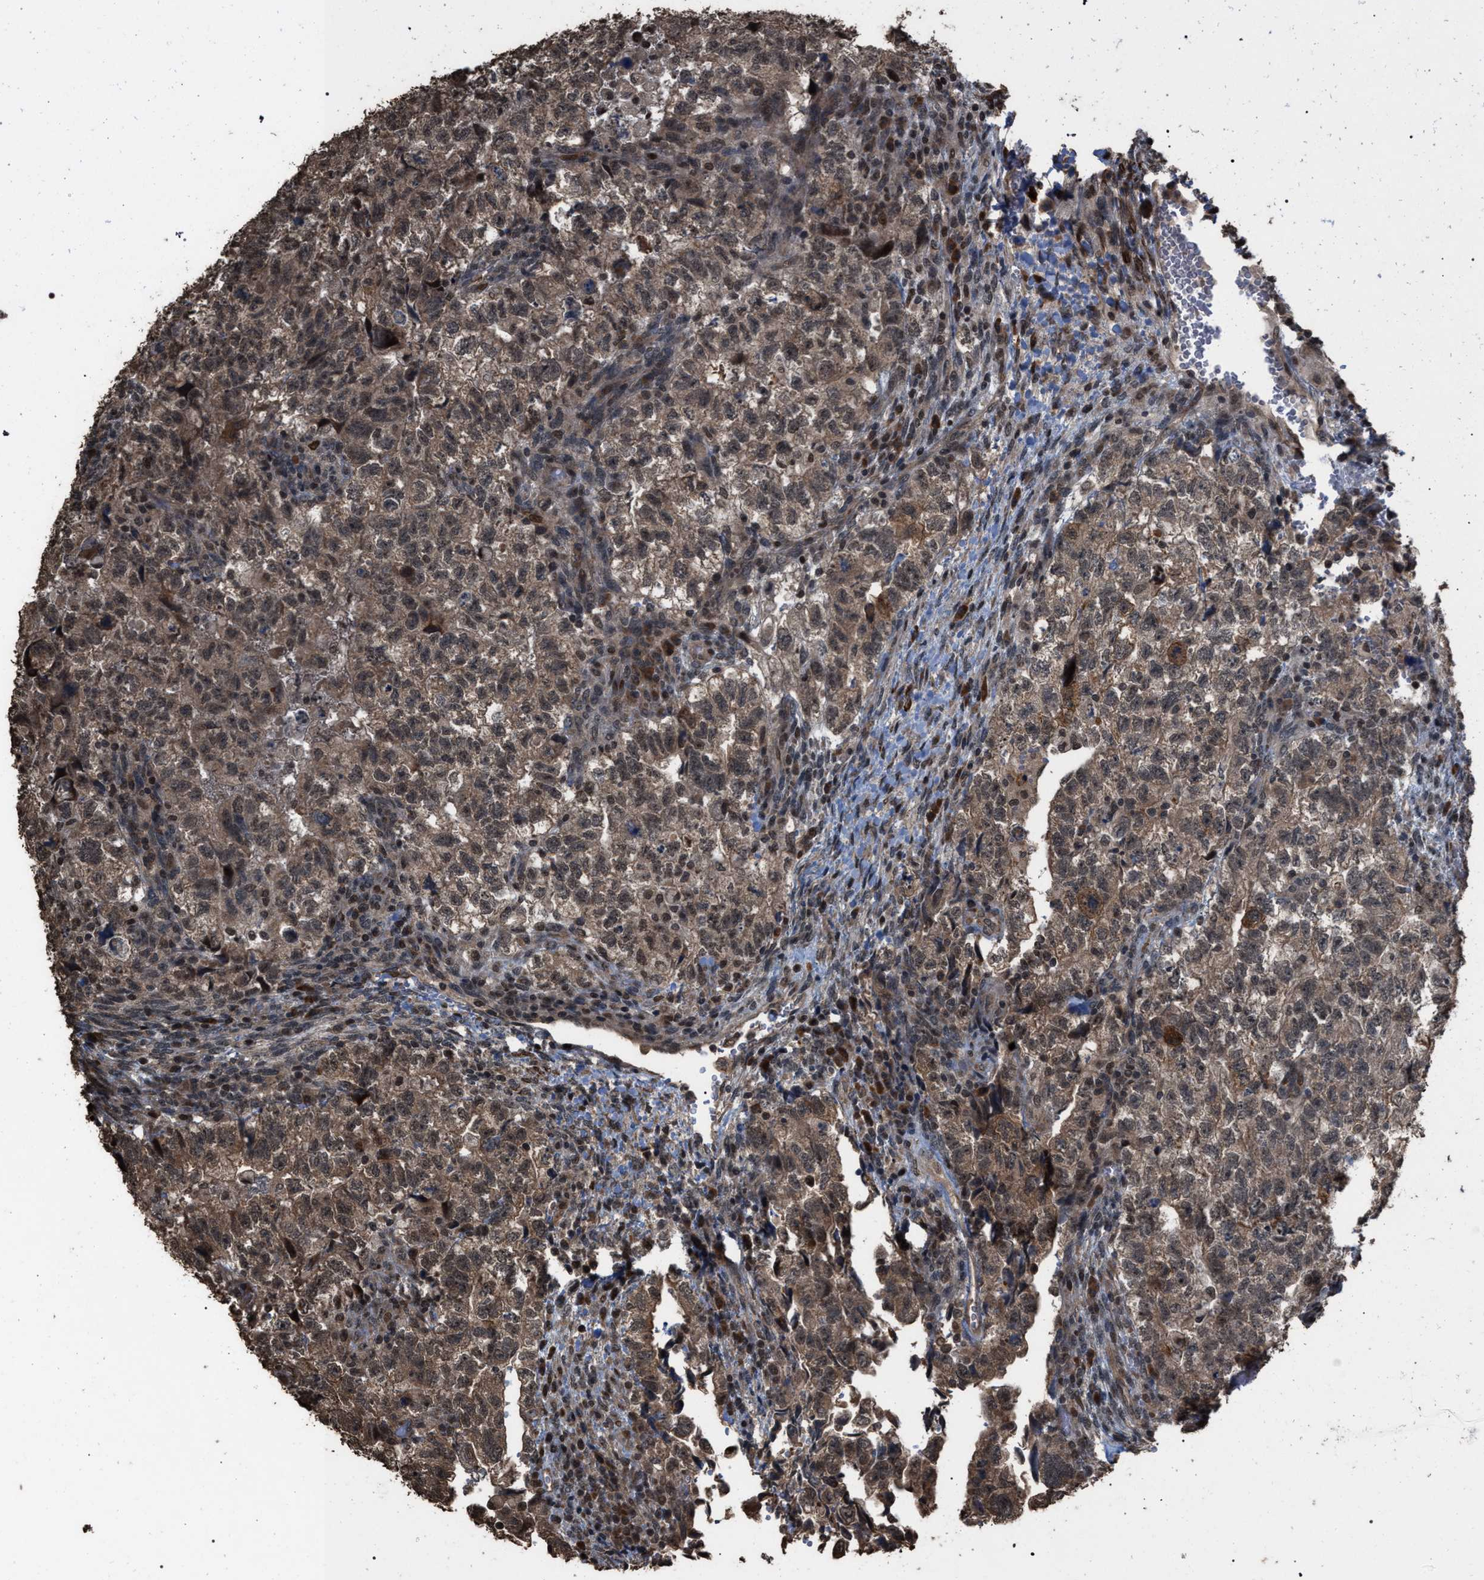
{"staining": {"intensity": "weak", "quantity": ">75%", "location": "cytoplasmic/membranous"}, "tissue": "testis cancer", "cell_type": "Tumor cells", "image_type": "cancer", "snomed": [{"axis": "morphology", "description": "Carcinoma, Embryonal, NOS"}, {"axis": "topography", "description": "Testis"}], "caption": "Protein expression analysis of testis cancer reveals weak cytoplasmic/membranous expression in about >75% of tumor cells.", "gene": "NAA35", "patient": {"sex": "male", "age": 36}}